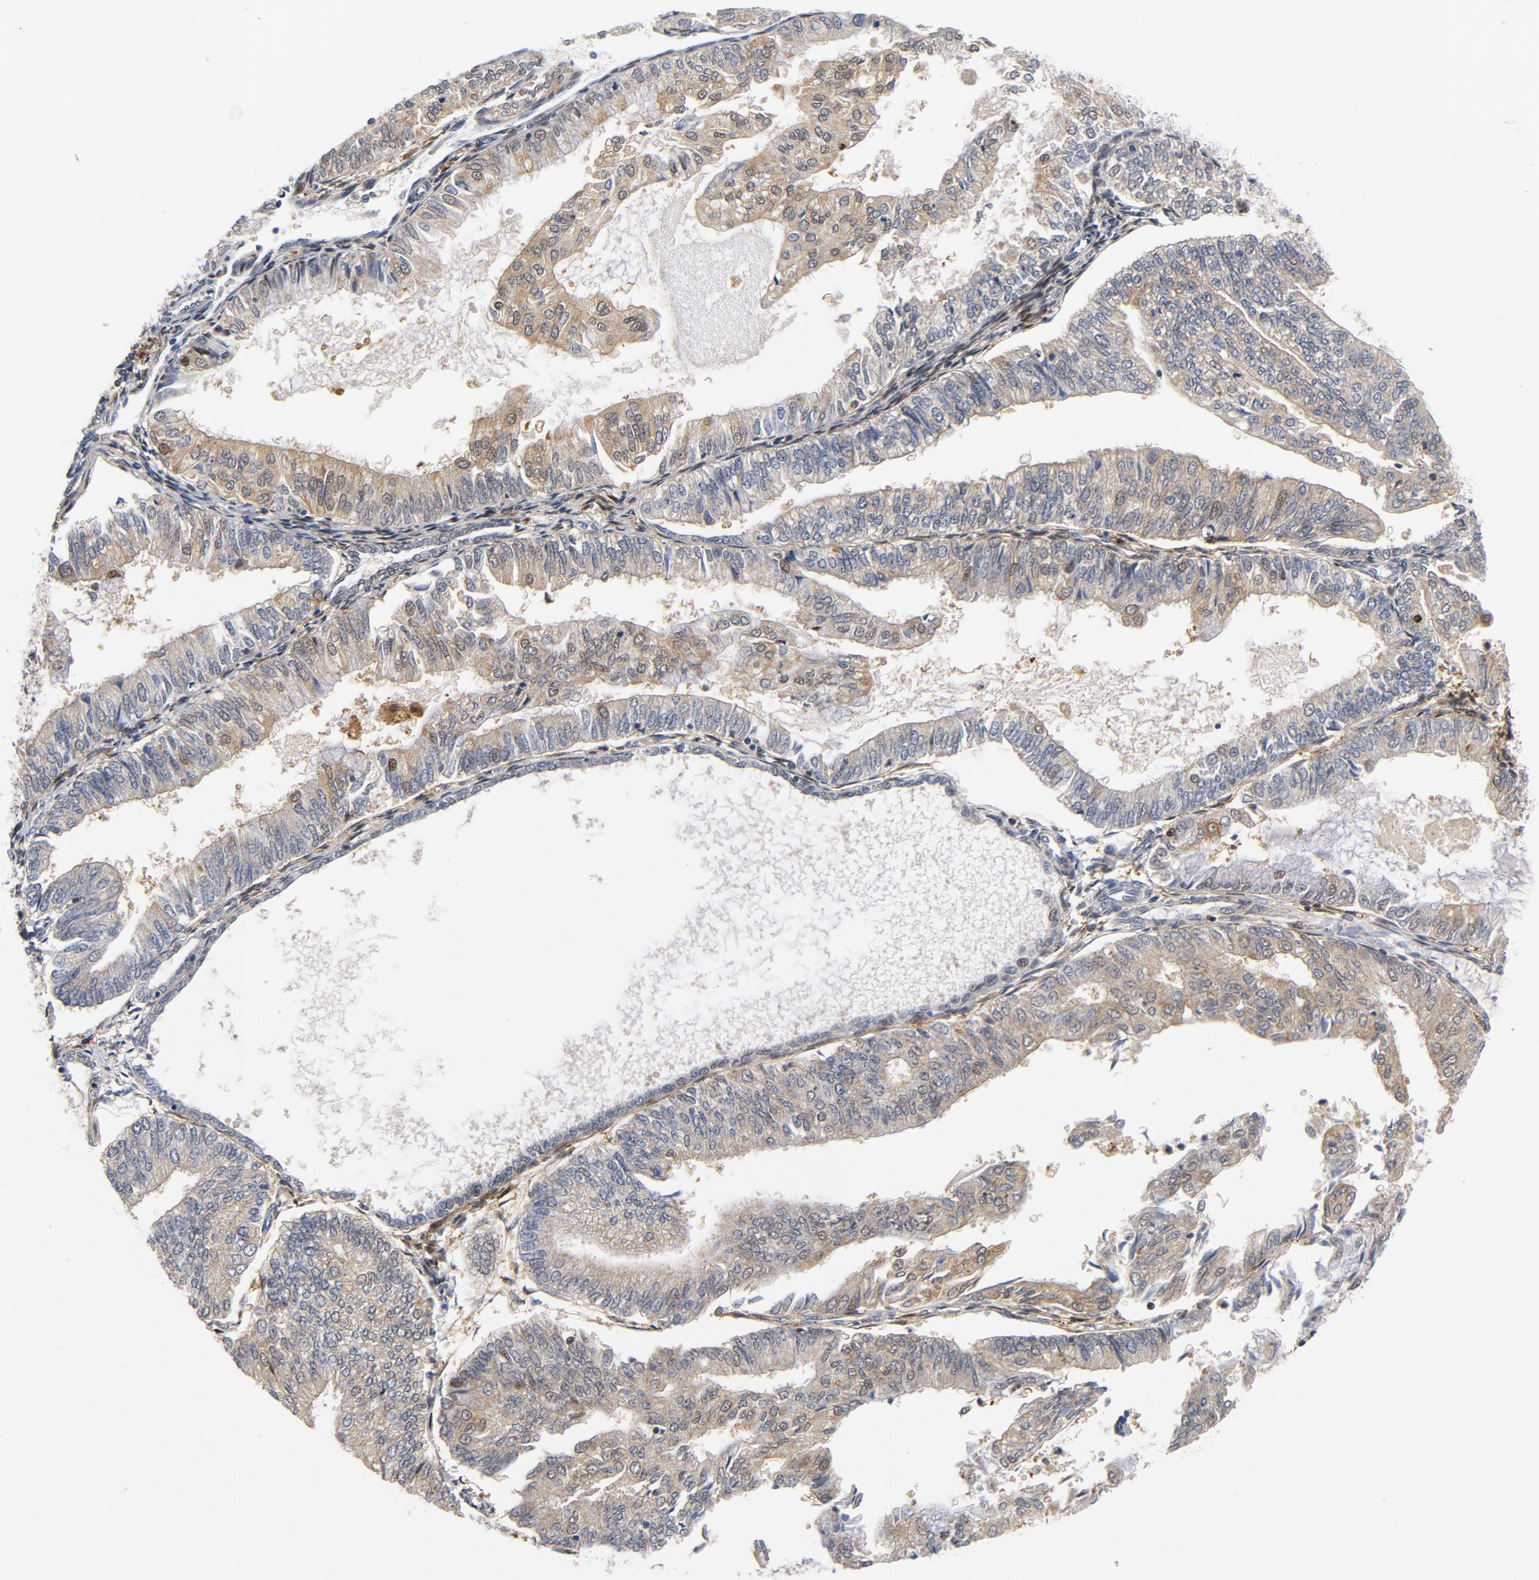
{"staining": {"intensity": "moderate", "quantity": ">75%", "location": "cytoplasmic/membranous"}, "tissue": "endometrial cancer", "cell_type": "Tumor cells", "image_type": "cancer", "snomed": [{"axis": "morphology", "description": "Adenocarcinoma, NOS"}, {"axis": "topography", "description": "Endometrium"}], "caption": "There is medium levels of moderate cytoplasmic/membranous positivity in tumor cells of endometrial cancer (adenocarcinoma), as demonstrated by immunohistochemical staining (brown color).", "gene": "RAPGEF4", "patient": {"sex": "female", "age": 59}}